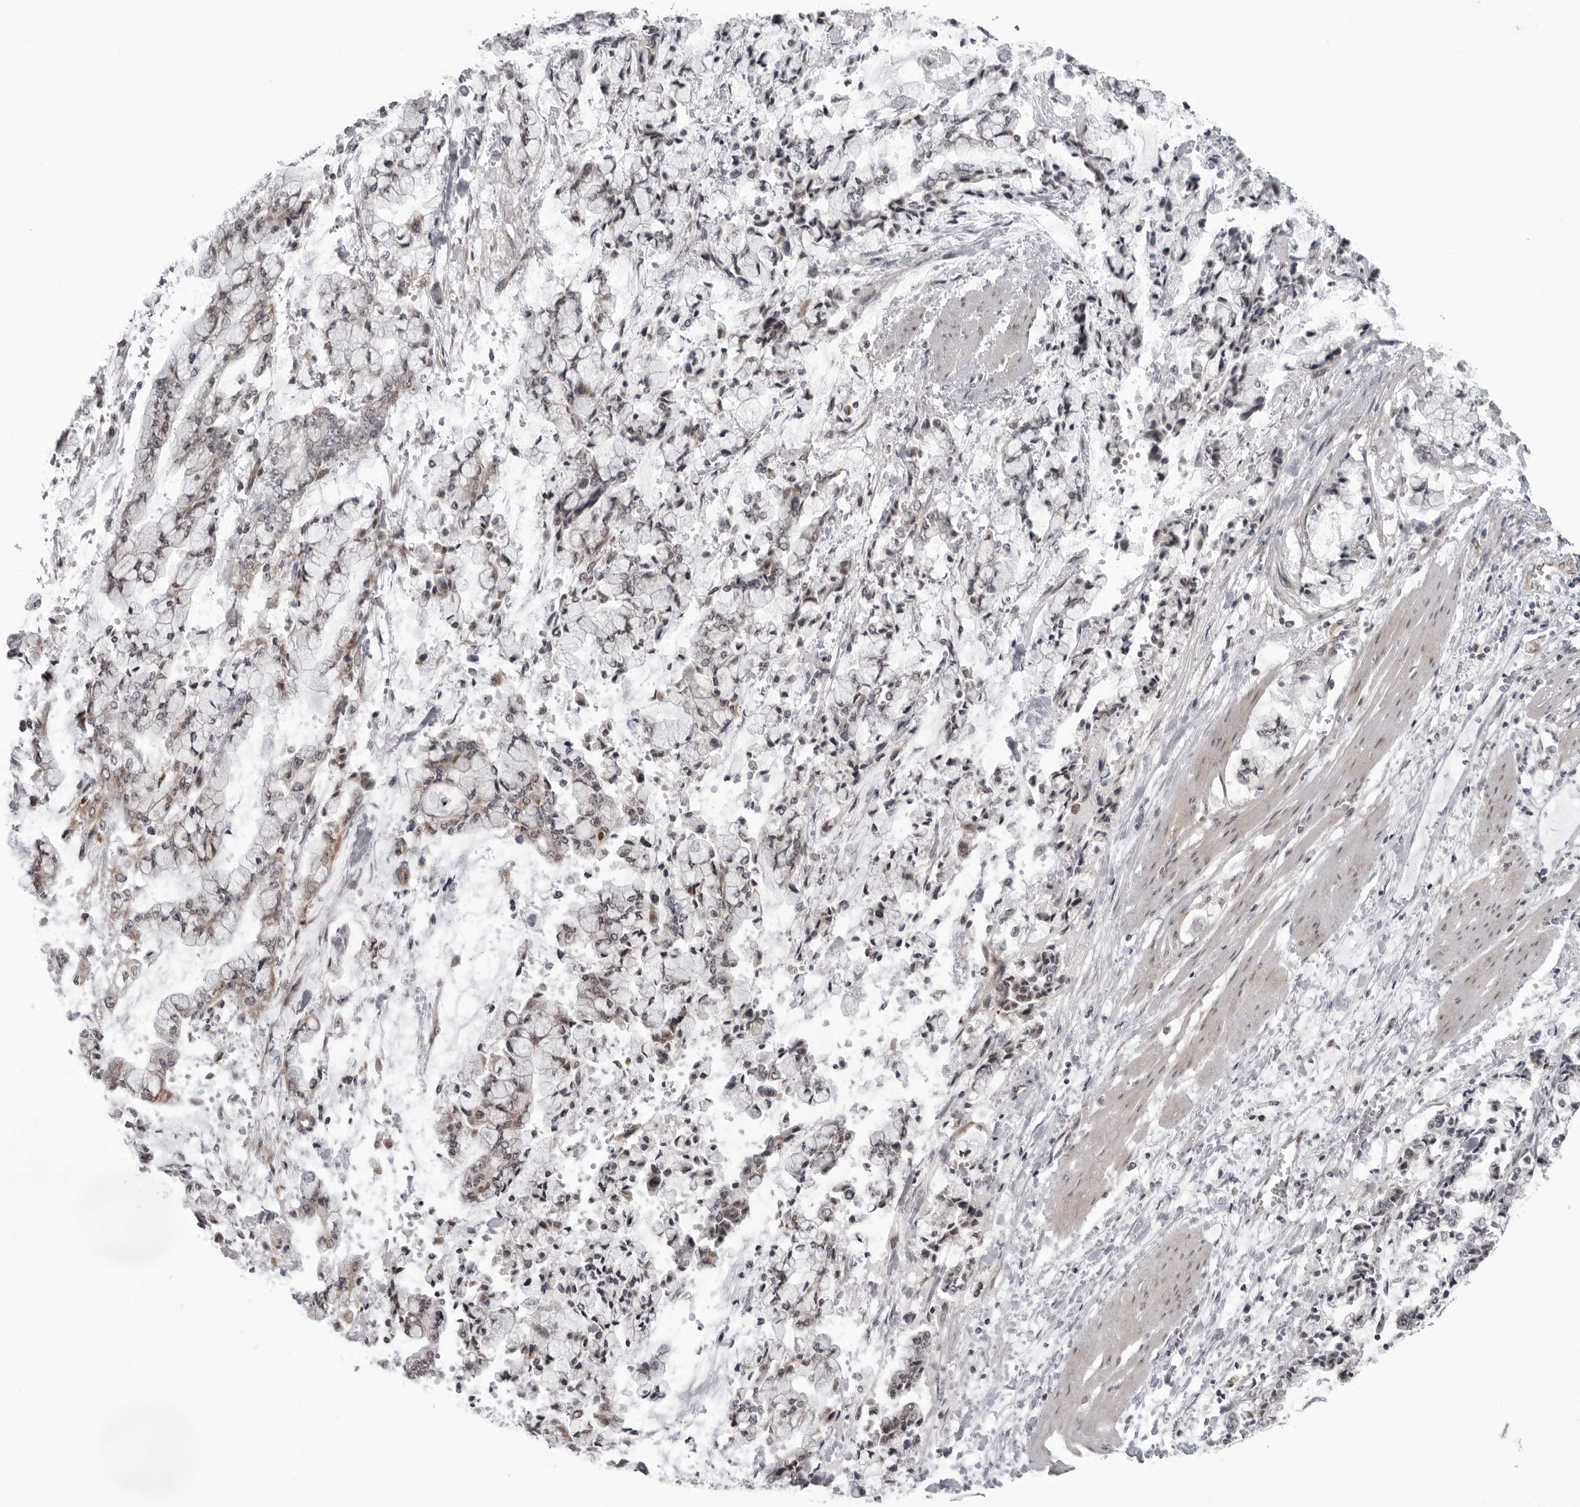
{"staining": {"intensity": "weak", "quantity": "<25%", "location": "cytoplasmic/membranous"}, "tissue": "stomach cancer", "cell_type": "Tumor cells", "image_type": "cancer", "snomed": [{"axis": "morphology", "description": "Normal tissue, NOS"}, {"axis": "morphology", "description": "Adenocarcinoma, NOS"}, {"axis": "topography", "description": "Stomach, upper"}, {"axis": "topography", "description": "Stomach"}], "caption": "IHC photomicrograph of stomach cancer stained for a protein (brown), which exhibits no positivity in tumor cells. The staining was performed using DAB to visualize the protein expression in brown, while the nuclei were stained in blue with hematoxylin (Magnification: 20x).", "gene": "MAPK12", "patient": {"sex": "male", "age": 76}}